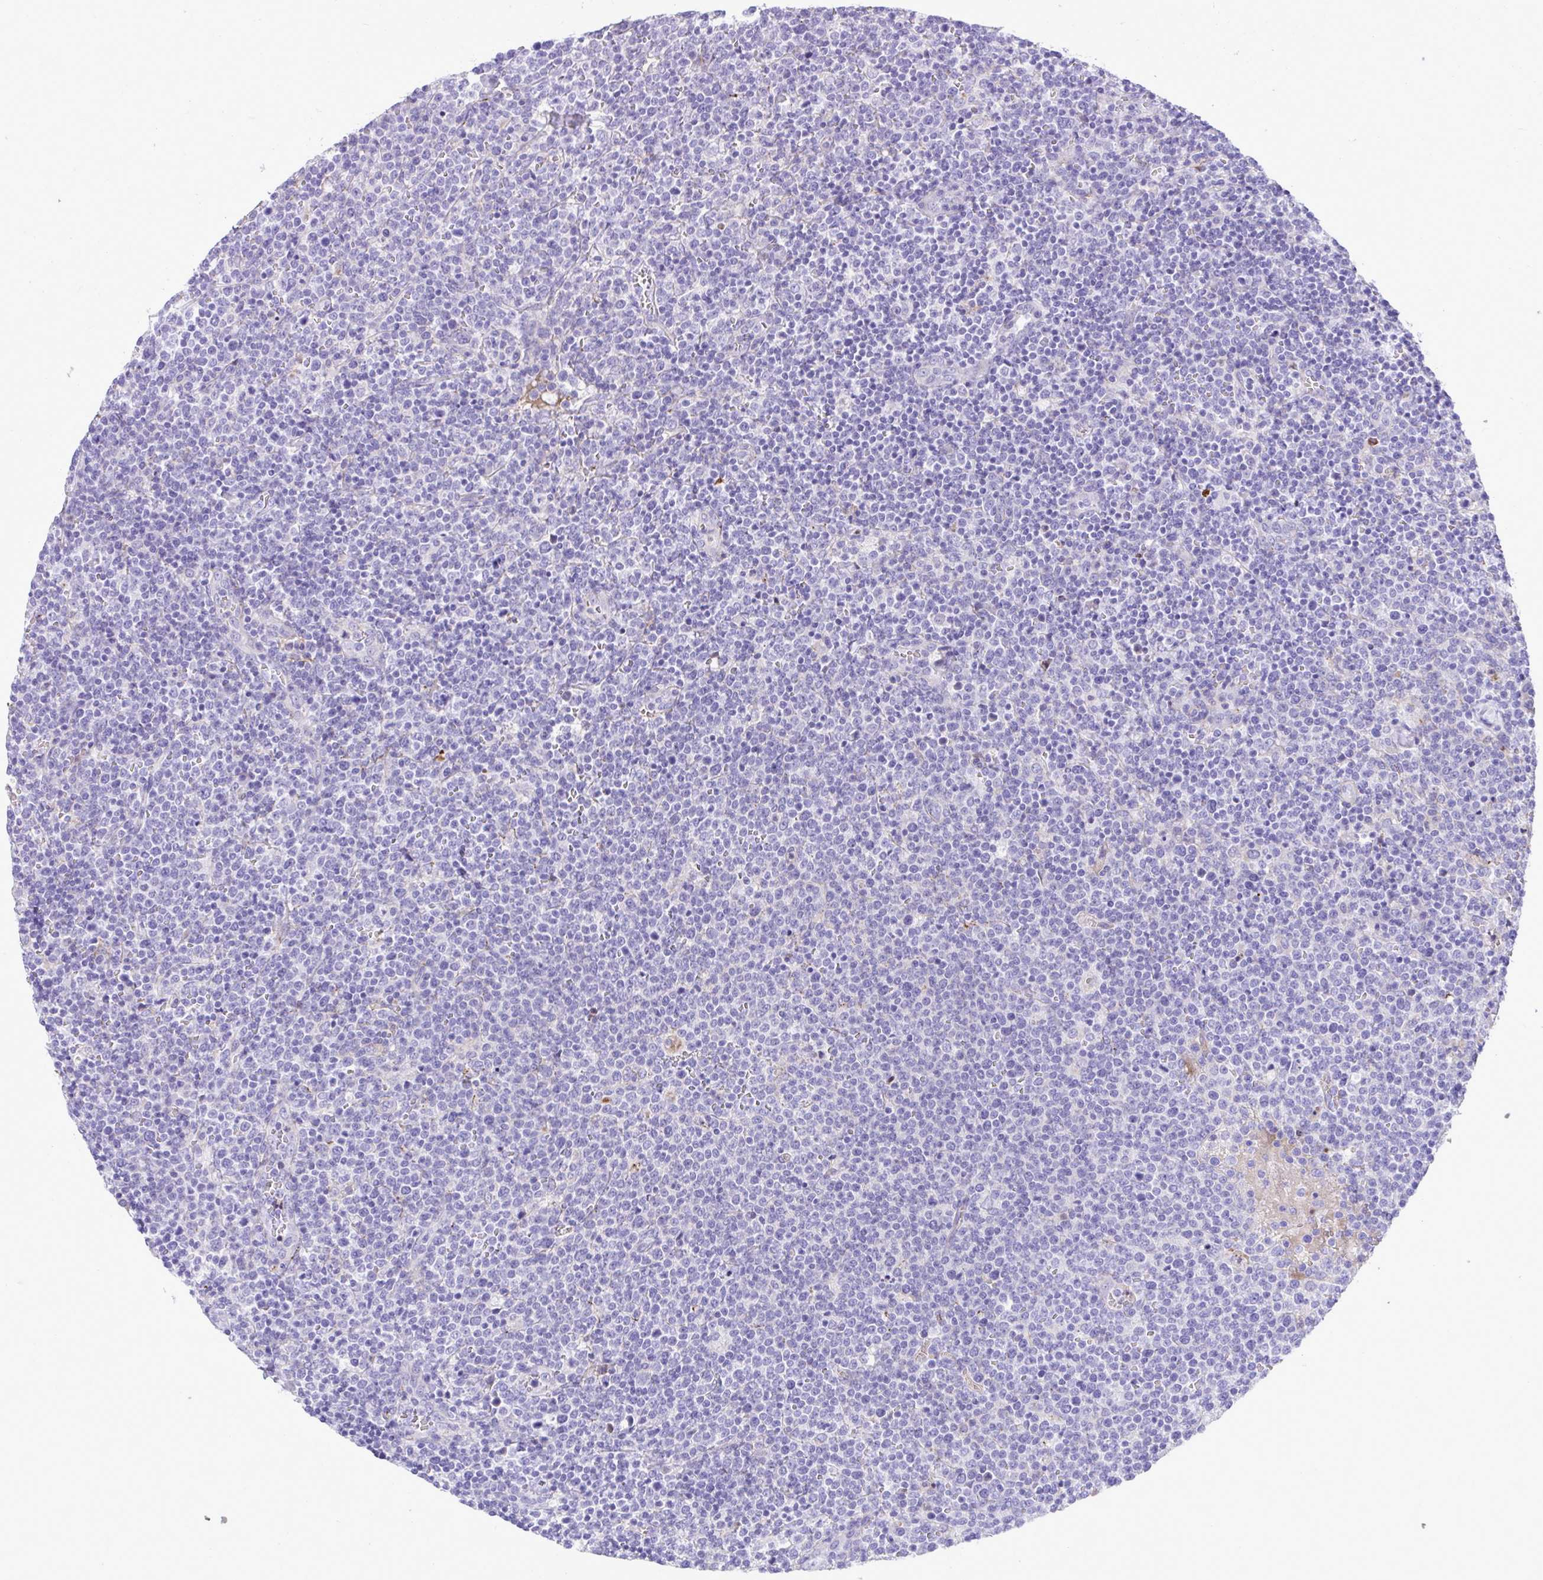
{"staining": {"intensity": "negative", "quantity": "none", "location": "none"}, "tissue": "lymphoma", "cell_type": "Tumor cells", "image_type": "cancer", "snomed": [{"axis": "morphology", "description": "Malignant lymphoma, non-Hodgkin's type, High grade"}, {"axis": "topography", "description": "Lymph node"}], "caption": "Protein analysis of lymphoma exhibits no significant staining in tumor cells.", "gene": "HRG", "patient": {"sex": "male", "age": 61}}